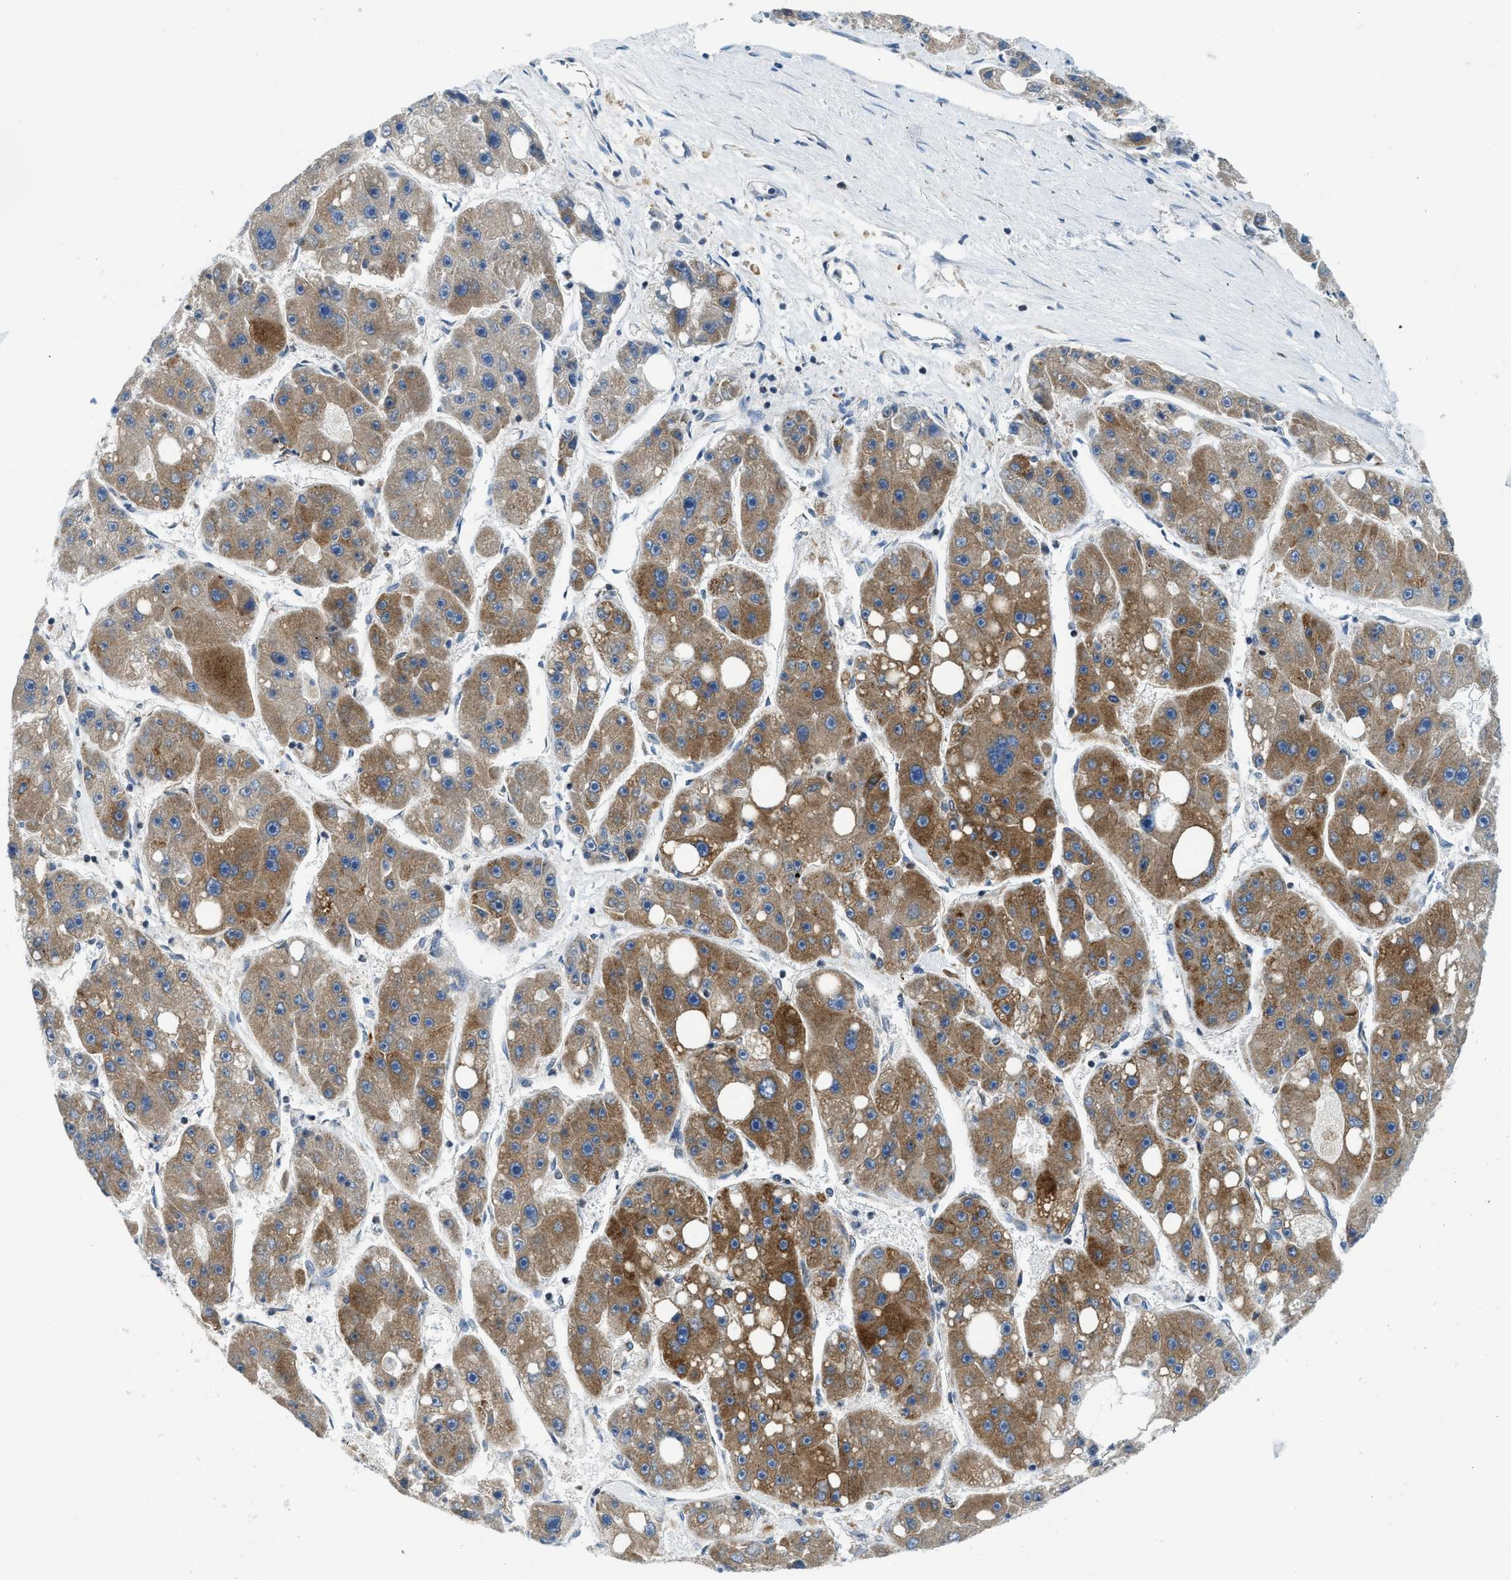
{"staining": {"intensity": "moderate", "quantity": ">75%", "location": "cytoplasmic/membranous"}, "tissue": "liver cancer", "cell_type": "Tumor cells", "image_type": "cancer", "snomed": [{"axis": "morphology", "description": "Carcinoma, Hepatocellular, NOS"}, {"axis": "topography", "description": "Liver"}], "caption": "Hepatocellular carcinoma (liver) tissue displays moderate cytoplasmic/membranous positivity in about >75% of tumor cells The protein is shown in brown color, while the nuclei are stained blue.", "gene": "BCAP31", "patient": {"sex": "female", "age": 61}}